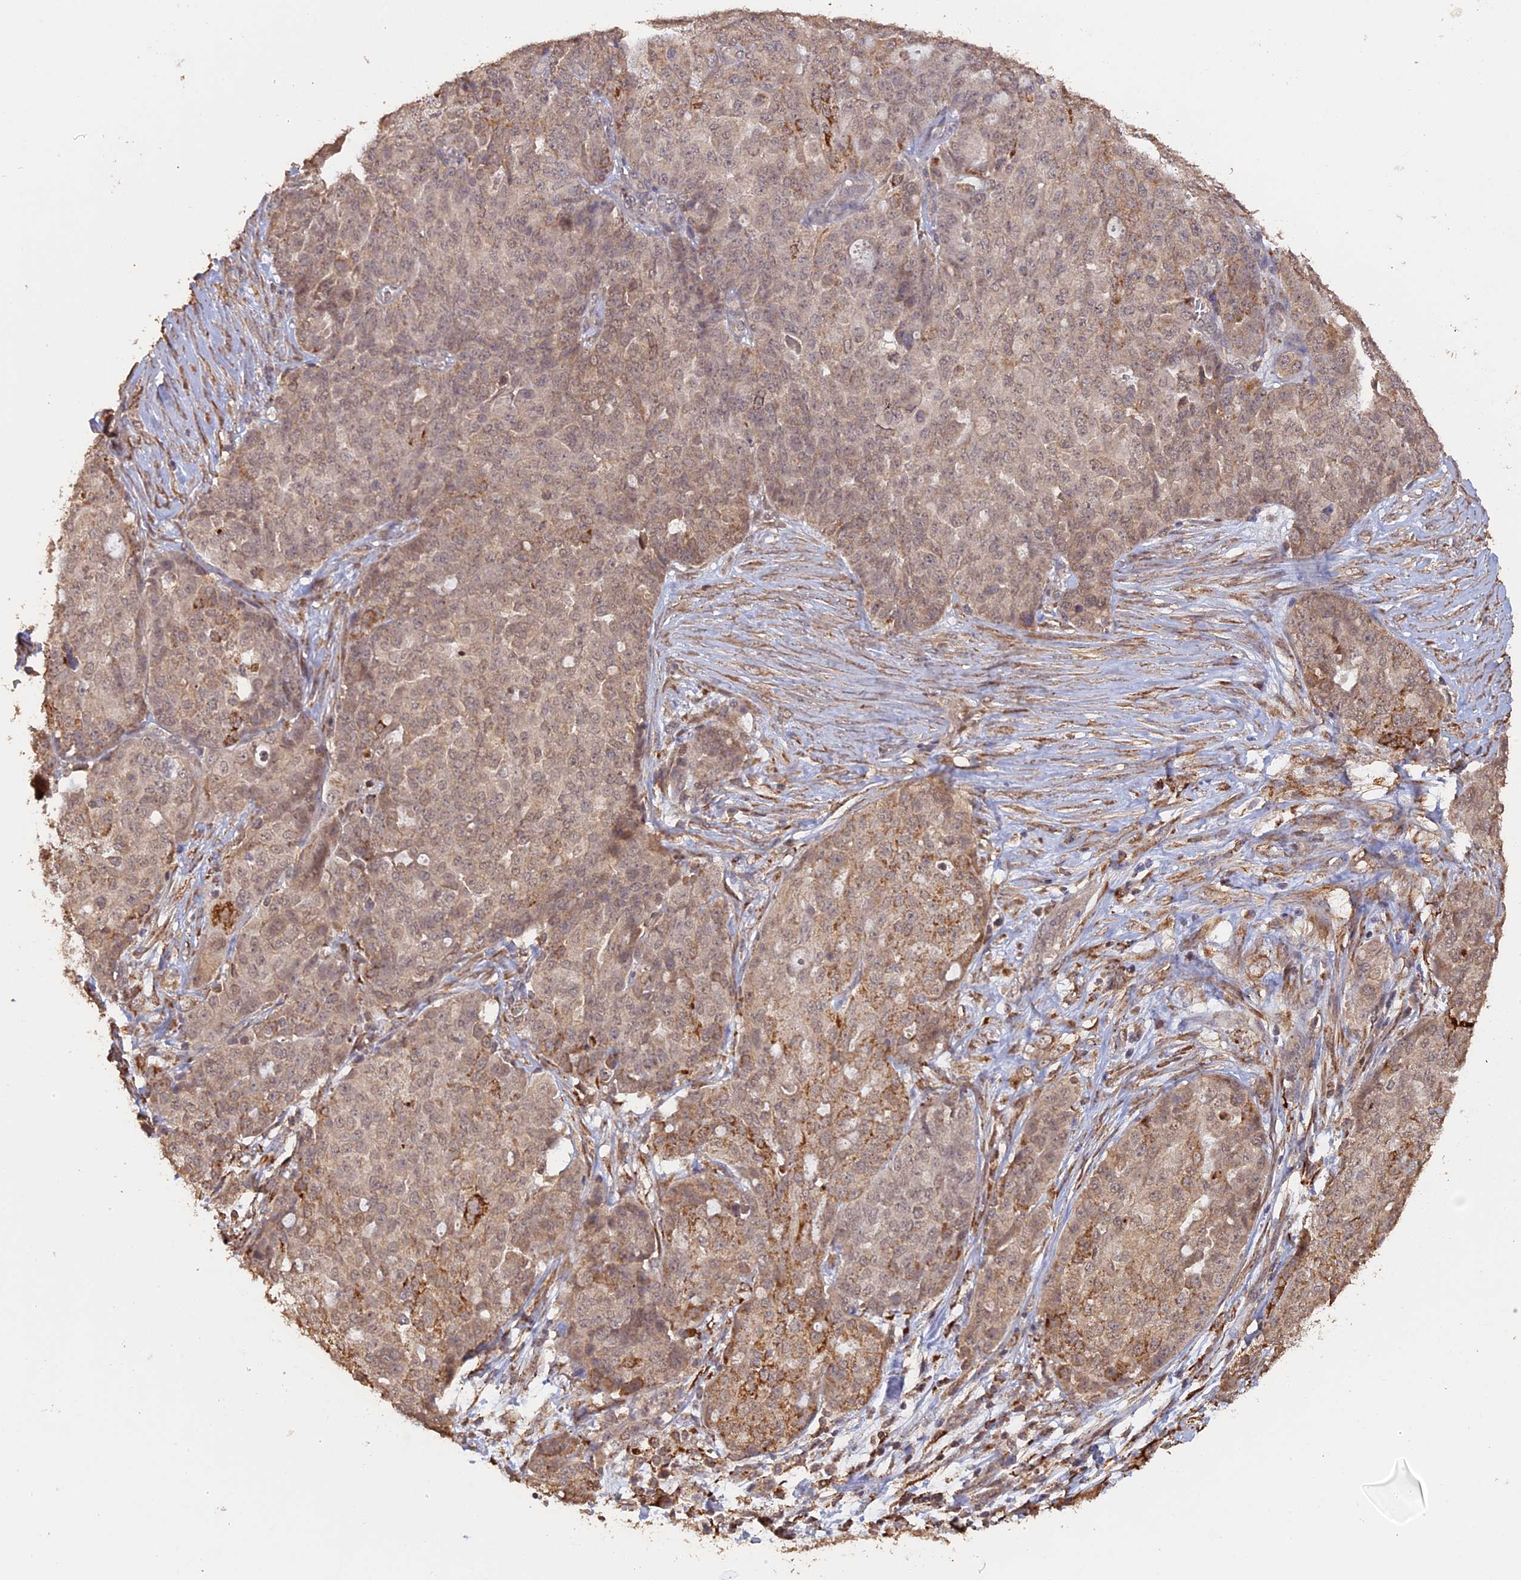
{"staining": {"intensity": "moderate", "quantity": "25%-75%", "location": "cytoplasmic/membranous,nuclear"}, "tissue": "ovarian cancer", "cell_type": "Tumor cells", "image_type": "cancer", "snomed": [{"axis": "morphology", "description": "Cystadenocarcinoma, serous, NOS"}, {"axis": "topography", "description": "Soft tissue"}, {"axis": "topography", "description": "Ovary"}], "caption": "Moderate cytoplasmic/membranous and nuclear expression for a protein is present in approximately 25%-75% of tumor cells of serous cystadenocarcinoma (ovarian) using IHC.", "gene": "FAM210B", "patient": {"sex": "female", "age": 57}}